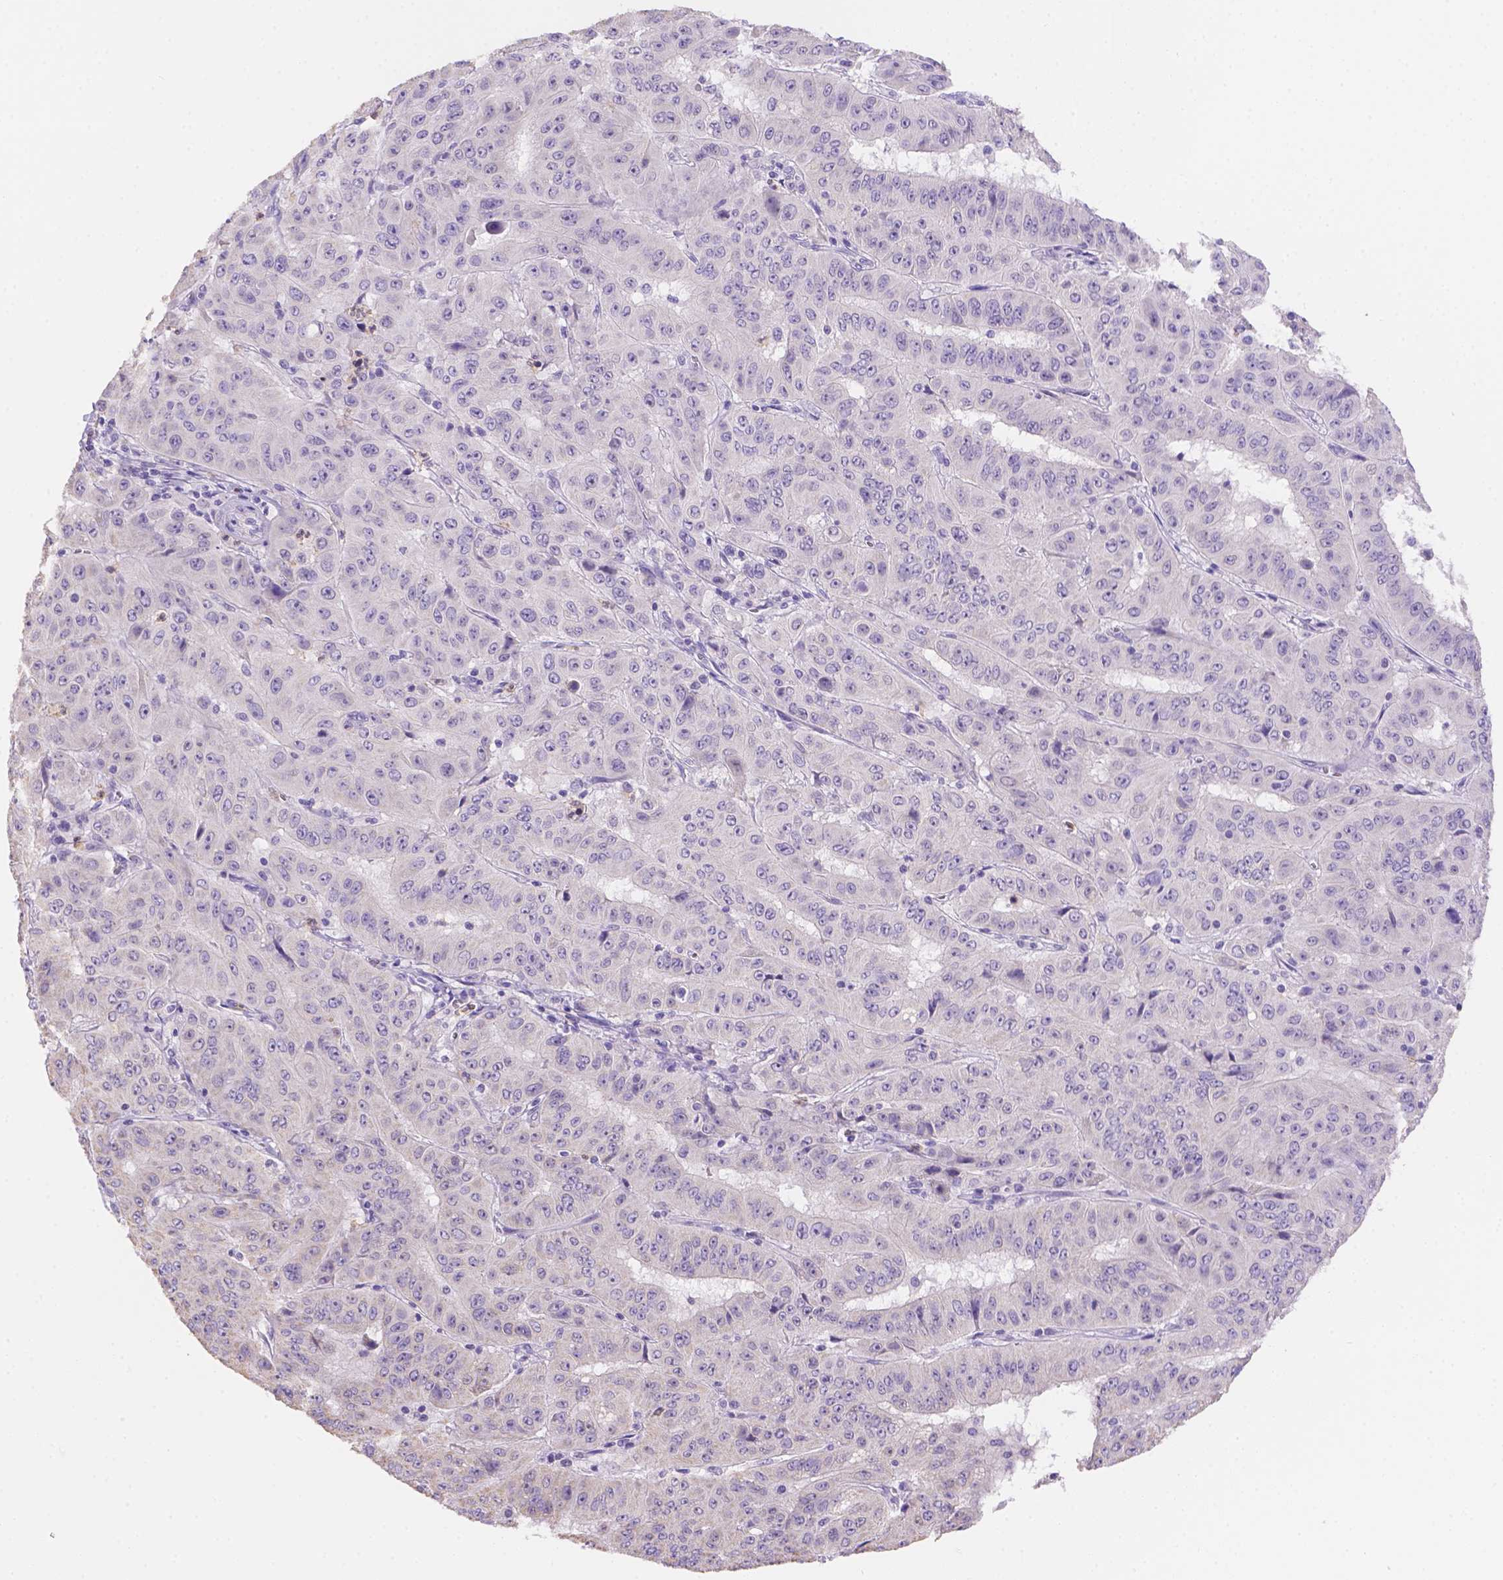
{"staining": {"intensity": "negative", "quantity": "none", "location": "none"}, "tissue": "pancreatic cancer", "cell_type": "Tumor cells", "image_type": "cancer", "snomed": [{"axis": "morphology", "description": "Adenocarcinoma, NOS"}, {"axis": "topography", "description": "Pancreas"}], "caption": "The immunohistochemistry (IHC) photomicrograph has no significant staining in tumor cells of pancreatic cancer (adenocarcinoma) tissue. The staining is performed using DAB (3,3'-diaminobenzidine) brown chromogen with nuclei counter-stained in using hematoxylin.", "gene": "NXPE2", "patient": {"sex": "male", "age": 63}}